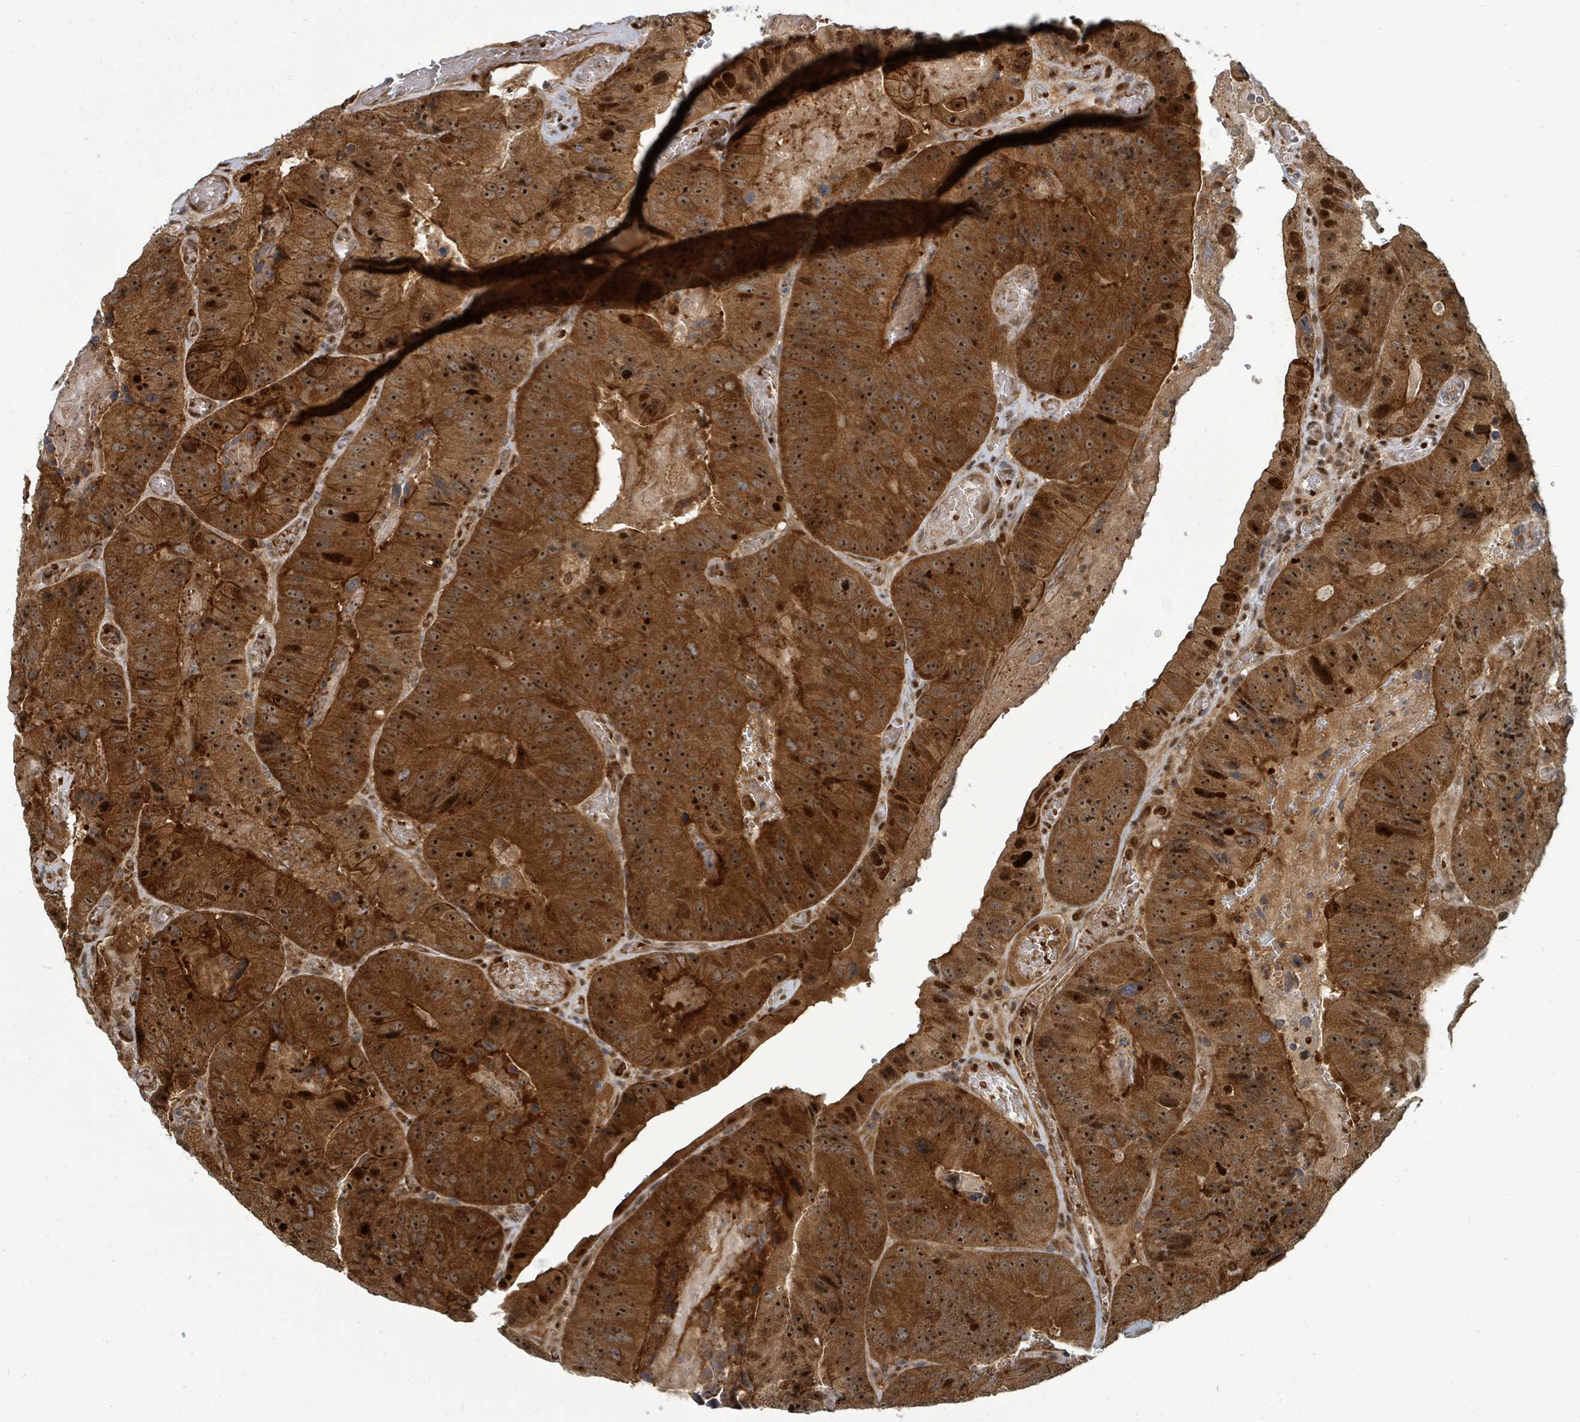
{"staining": {"intensity": "strong", "quantity": ">75%", "location": "cytoplasmic/membranous,nuclear"}, "tissue": "colorectal cancer", "cell_type": "Tumor cells", "image_type": "cancer", "snomed": [{"axis": "morphology", "description": "Adenocarcinoma, NOS"}, {"axis": "topography", "description": "Colon"}], "caption": "IHC photomicrograph of colorectal adenocarcinoma stained for a protein (brown), which reveals high levels of strong cytoplasmic/membranous and nuclear expression in about >75% of tumor cells.", "gene": "TRDMT1", "patient": {"sex": "female", "age": 86}}